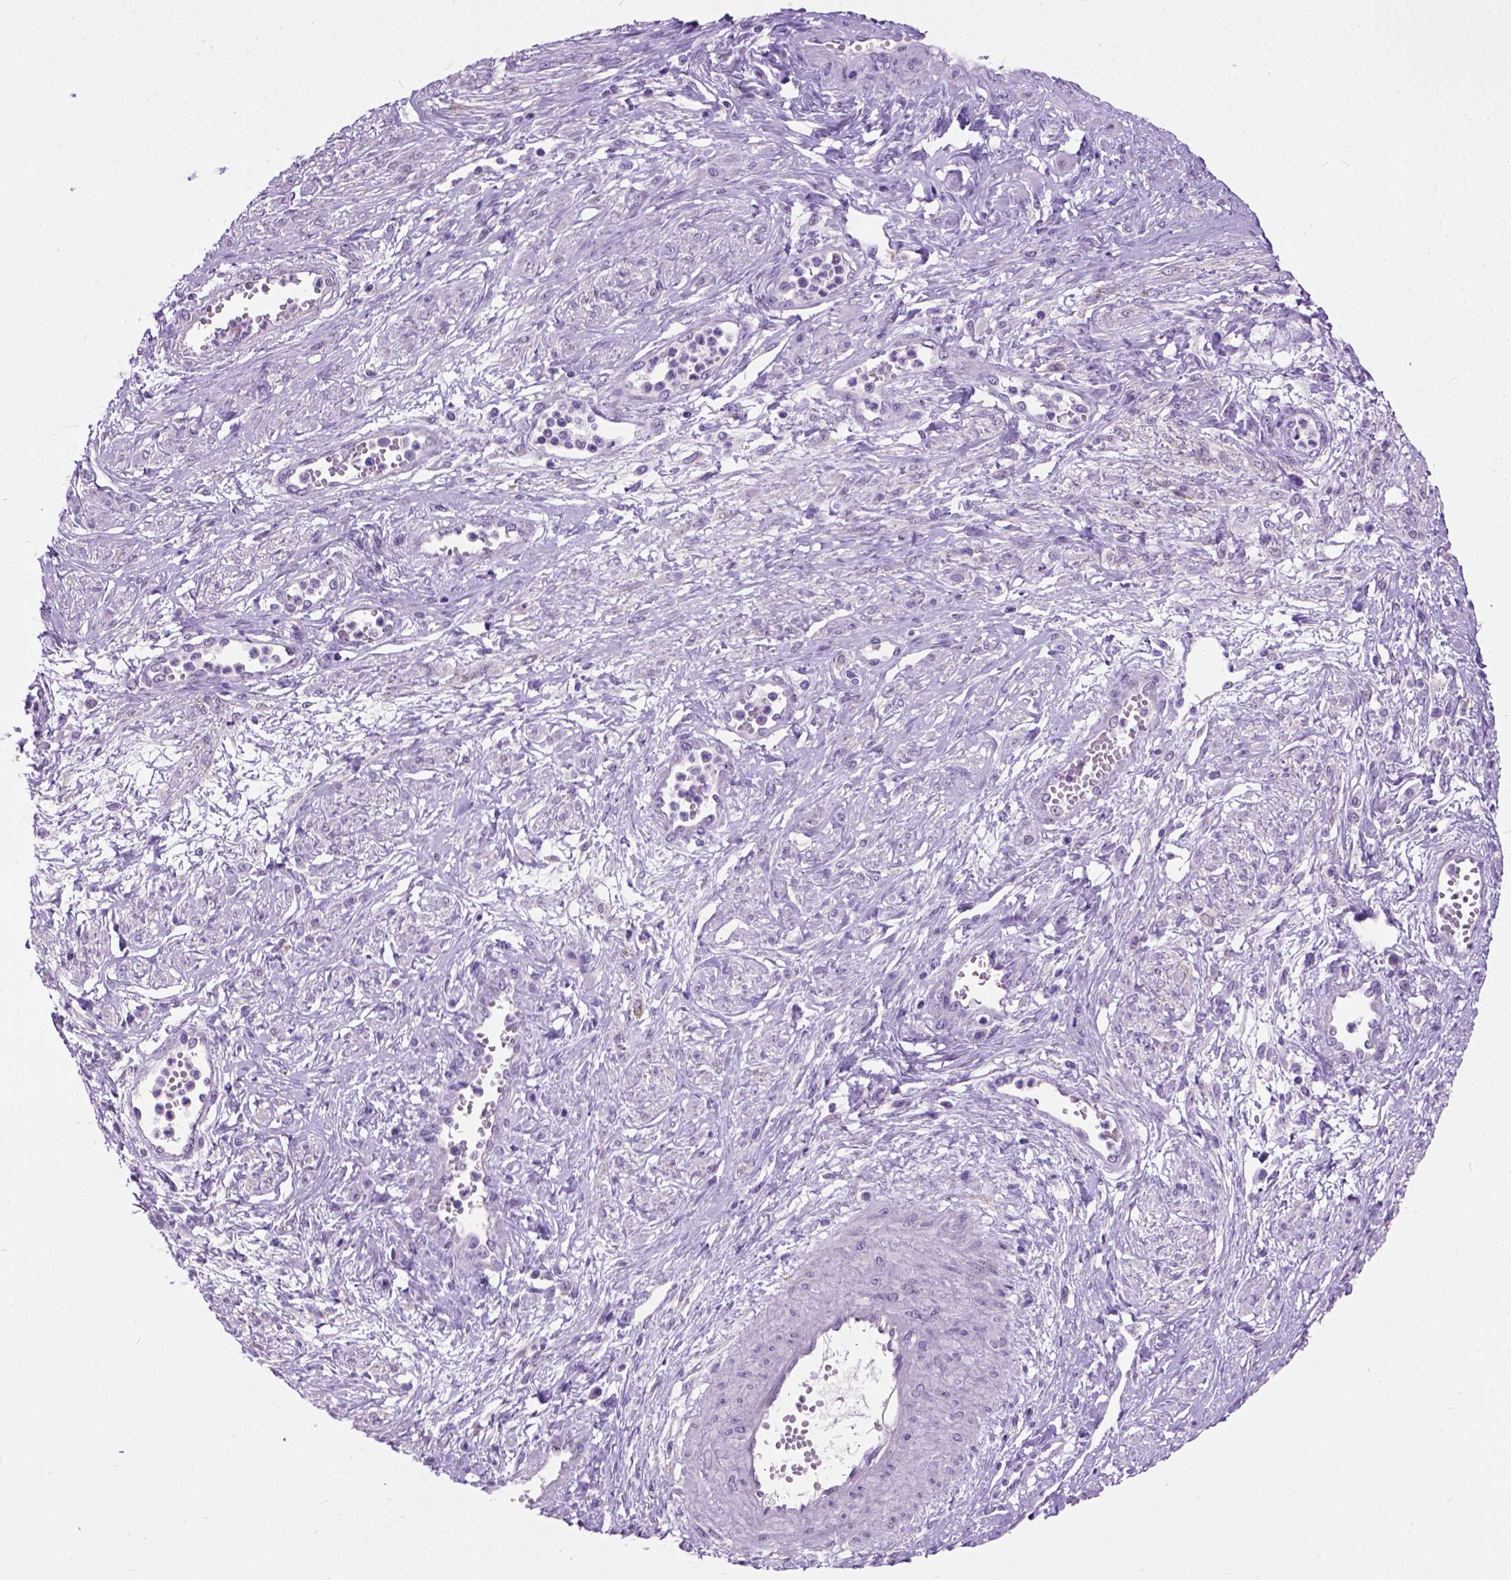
{"staining": {"intensity": "negative", "quantity": "none", "location": "none"}, "tissue": "cervical cancer", "cell_type": "Tumor cells", "image_type": "cancer", "snomed": [{"axis": "morphology", "description": "Squamous cell carcinoma, NOS"}, {"axis": "topography", "description": "Cervix"}], "caption": "There is no significant positivity in tumor cells of cervical squamous cell carcinoma.", "gene": "MAPT", "patient": {"sex": "female", "age": 34}}